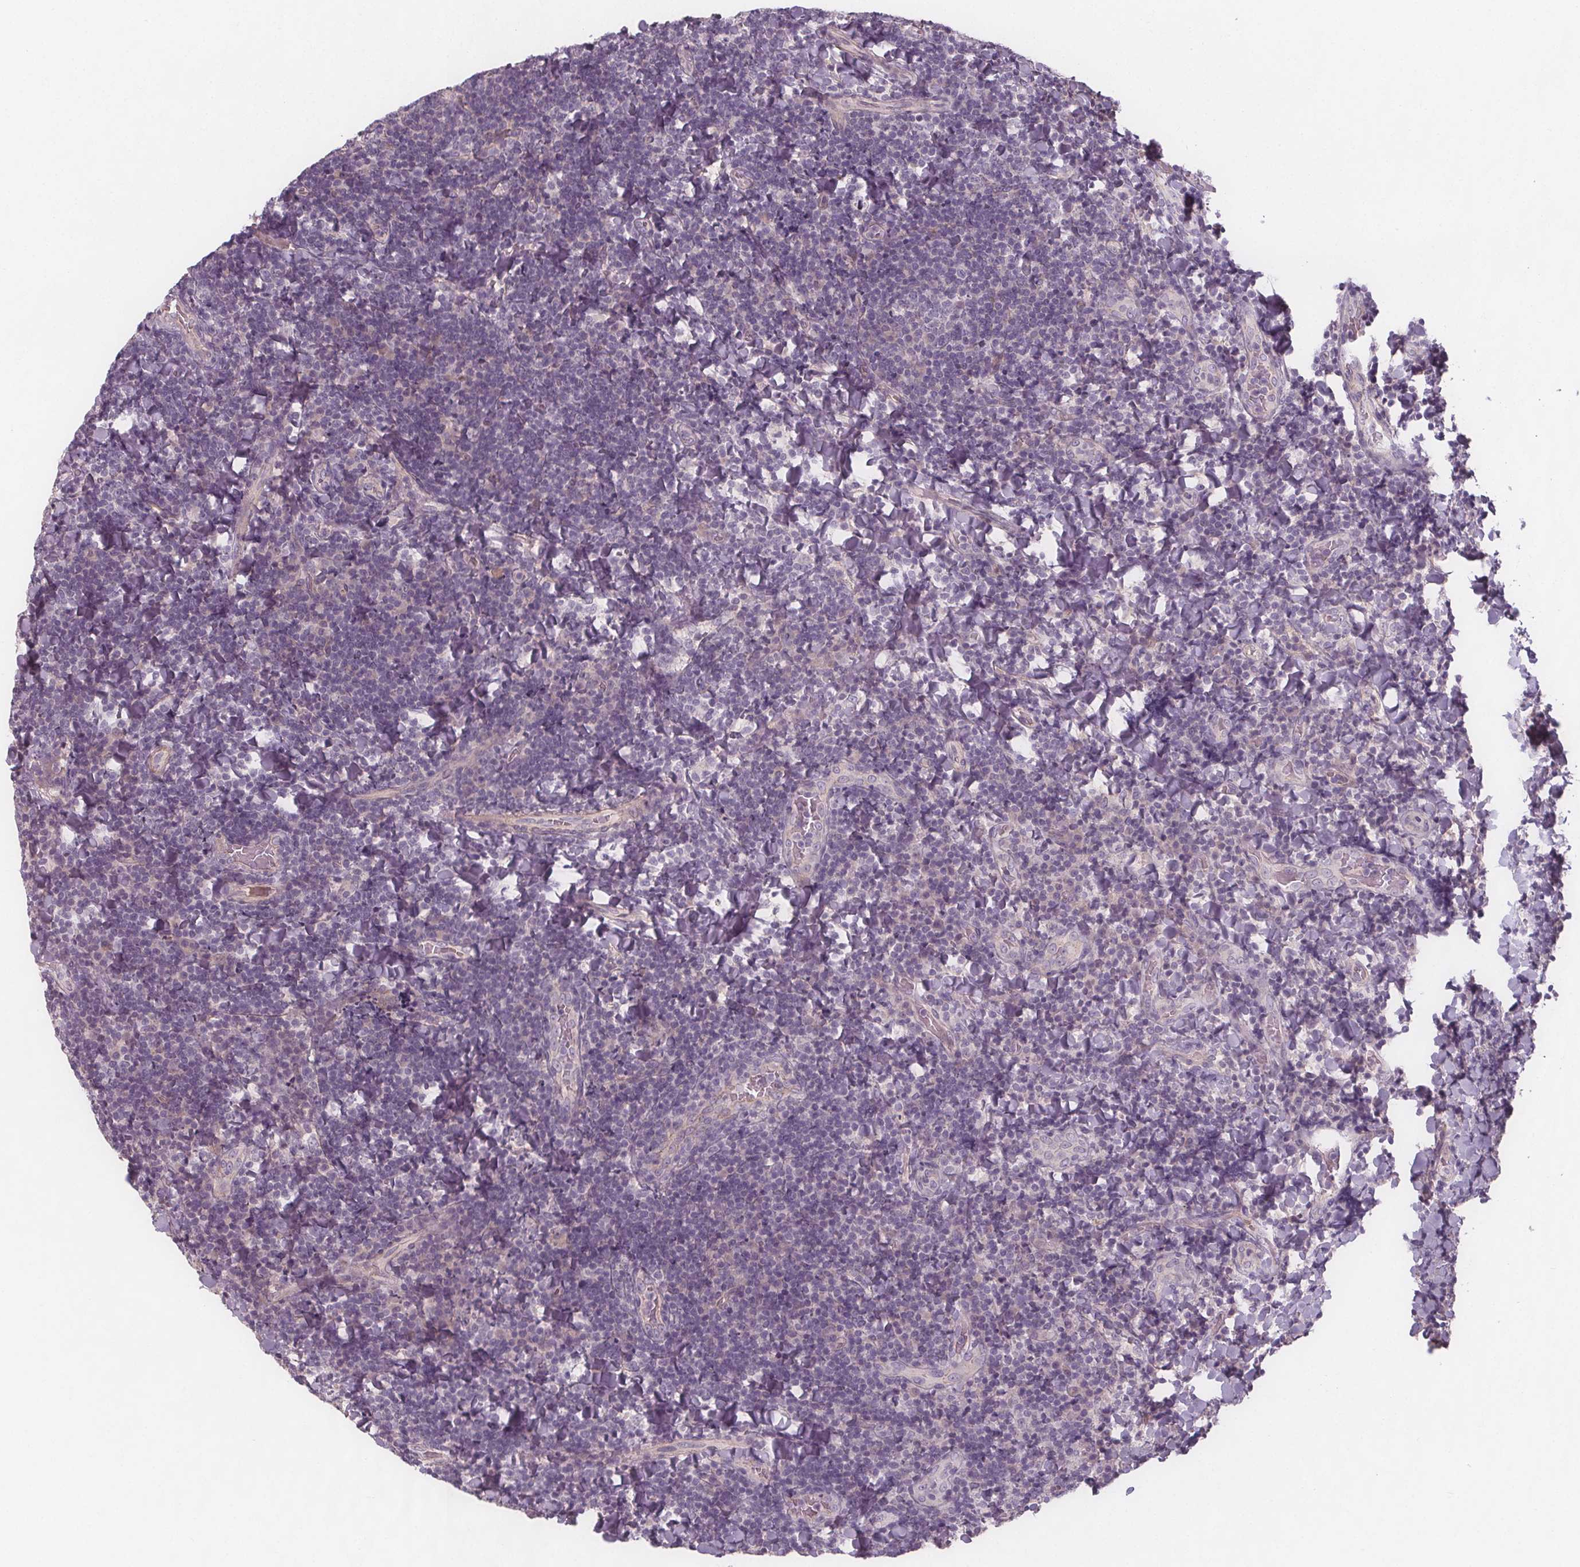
{"staining": {"intensity": "negative", "quantity": "none", "location": "none"}, "tissue": "tonsil", "cell_type": "Germinal center cells", "image_type": "normal", "snomed": [{"axis": "morphology", "description": "Normal tissue, NOS"}, {"axis": "topography", "description": "Tonsil"}], "caption": "IHC histopathology image of normal human tonsil stained for a protein (brown), which shows no staining in germinal center cells.", "gene": "VNN1", "patient": {"sex": "male", "age": 17}}